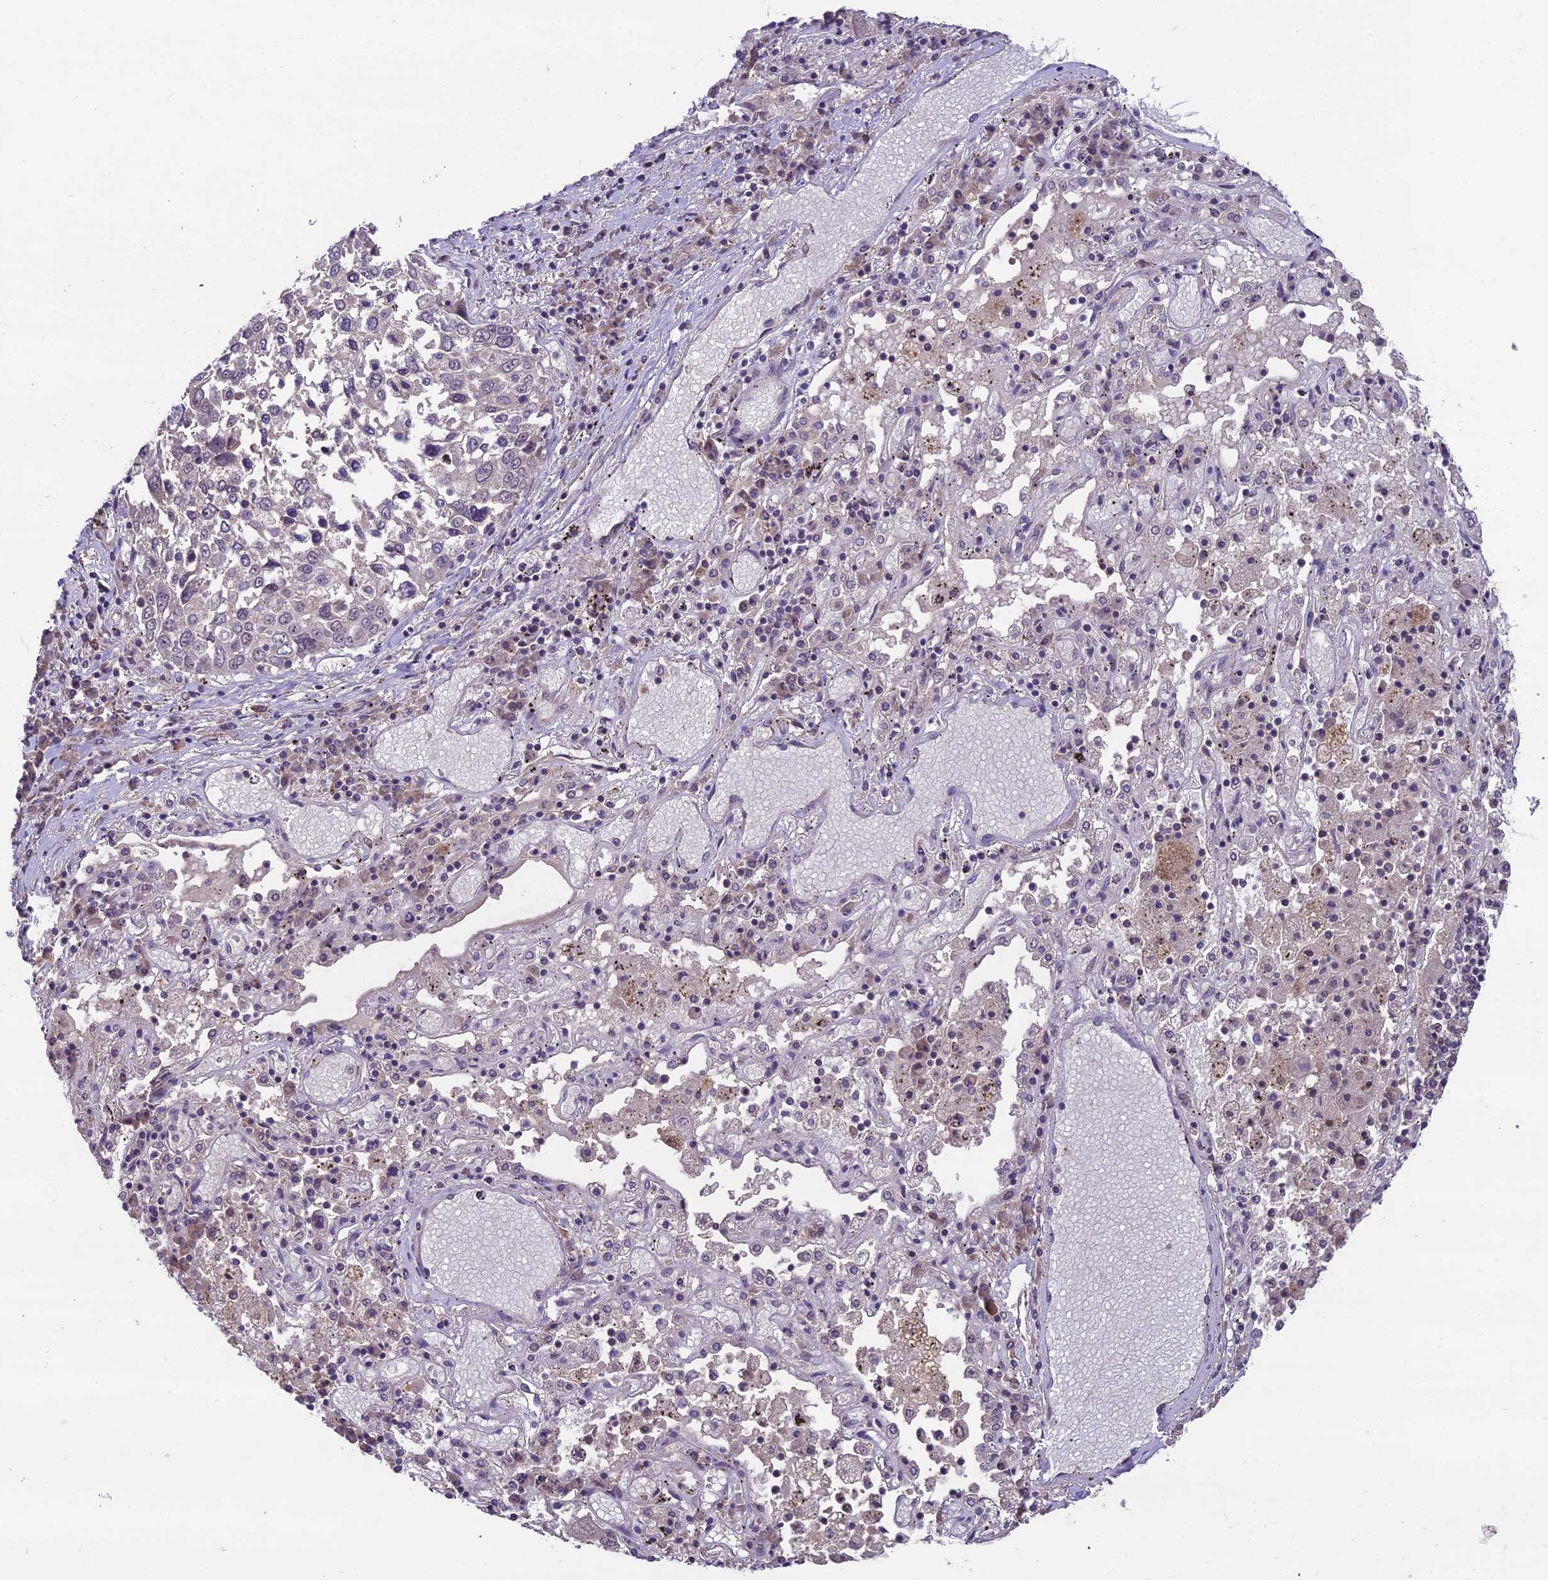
{"staining": {"intensity": "negative", "quantity": "none", "location": "none"}, "tissue": "lung cancer", "cell_type": "Tumor cells", "image_type": "cancer", "snomed": [{"axis": "morphology", "description": "Squamous cell carcinoma, NOS"}, {"axis": "topography", "description": "Lung"}], "caption": "There is no significant positivity in tumor cells of lung cancer (squamous cell carcinoma).", "gene": "ZNF333", "patient": {"sex": "male", "age": 65}}